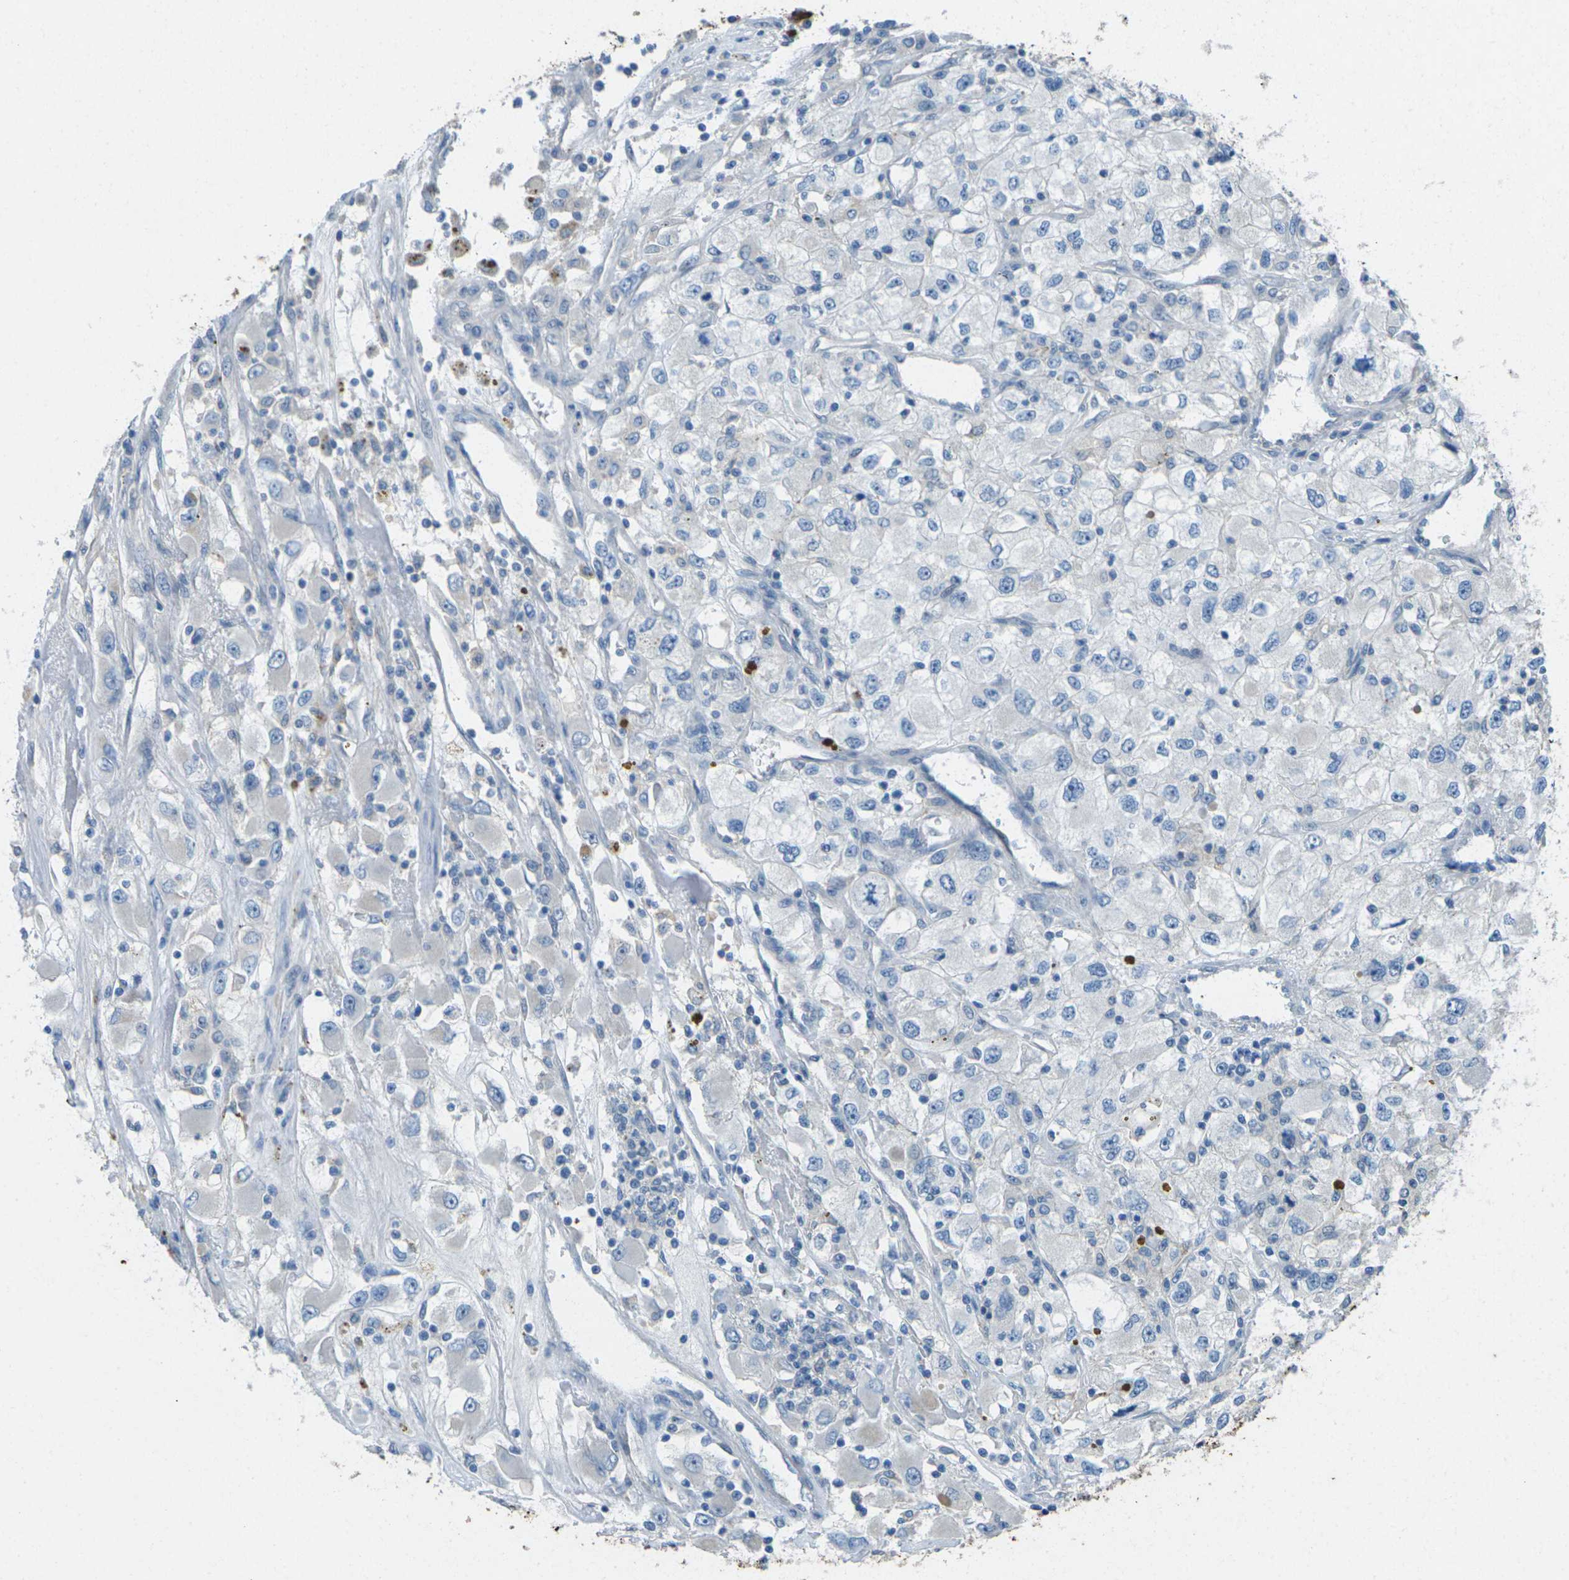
{"staining": {"intensity": "negative", "quantity": "none", "location": "none"}, "tissue": "renal cancer", "cell_type": "Tumor cells", "image_type": "cancer", "snomed": [{"axis": "morphology", "description": "Adenocarcinoma, NOS"}, {"axis": "topography", "description": "Kidney"}], "caption": "Tumor cells are negative for brown protein staining in renal adenocarcinoma.", "gene": "SIGLEC14", "patient": {"sex": "female", "age": 52}}